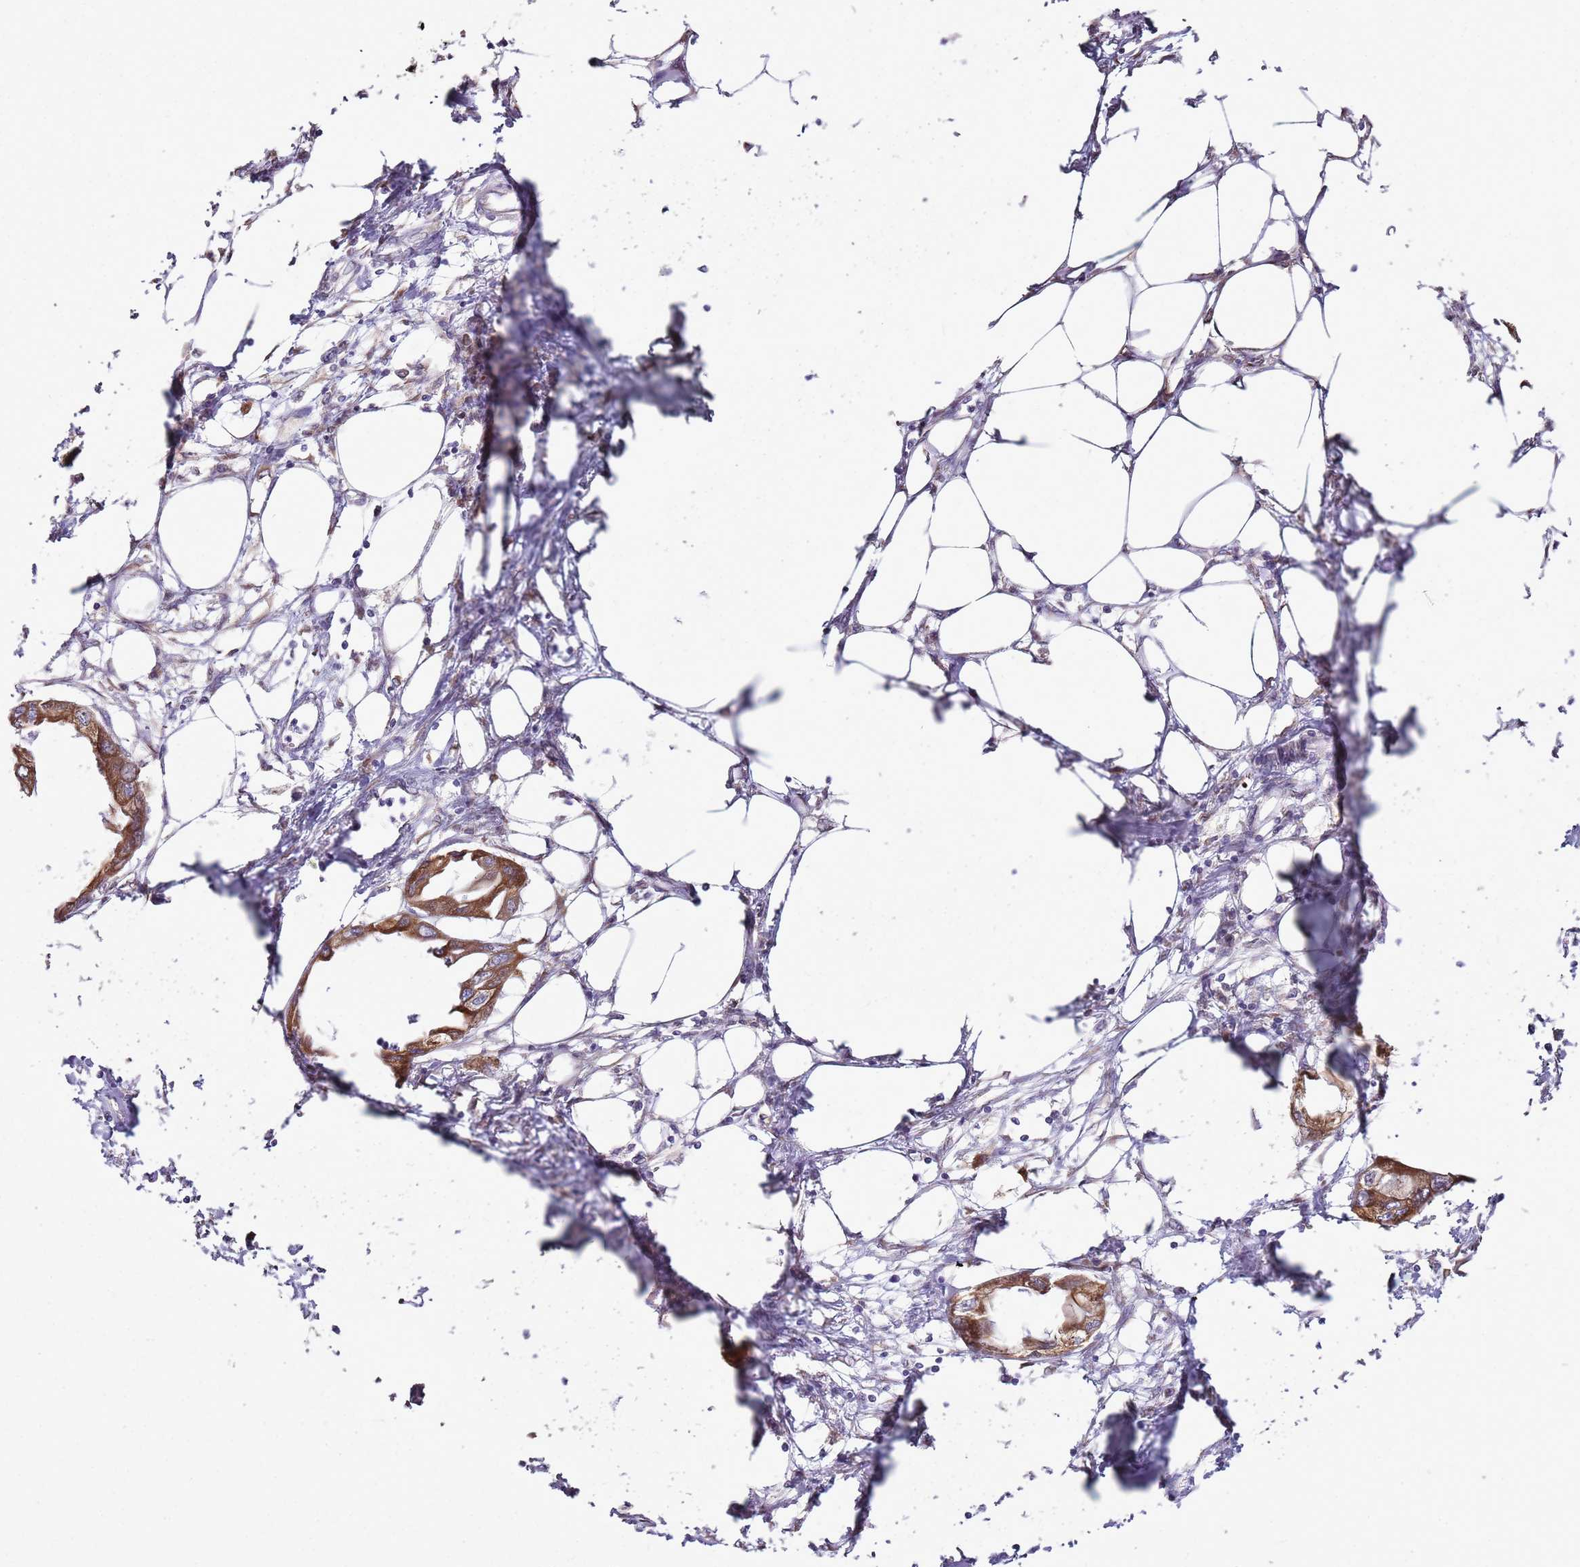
{"staining": {"intensity": "strong", "quantity": ">75%", "location": "cytoplasmic/membranous"}, "tissue": "endometrial cancer", "cell_type": "Tumor cells", "image_type": "cancer", "snomed": [{"axis": "morphology", "description": "Adenocarcinoma, NOS"}, {"axis": "morphology", "description": "Adenocarcinoma, metastatic, NOS"}, {"axis": "topography", "description": "Adipose tissue"}, {"axis": "topography", "description": "Endometrium"}], "caption": "This is an image of immunohistochemistry (IHC) staining of endometrial cancer (metastatic adenocarcinoma), which shows strong positivity in the cytoplasmic/membranous of tumor cells.", "gene": "TMED10", "patient": {"sex": "female", "age": 67}}